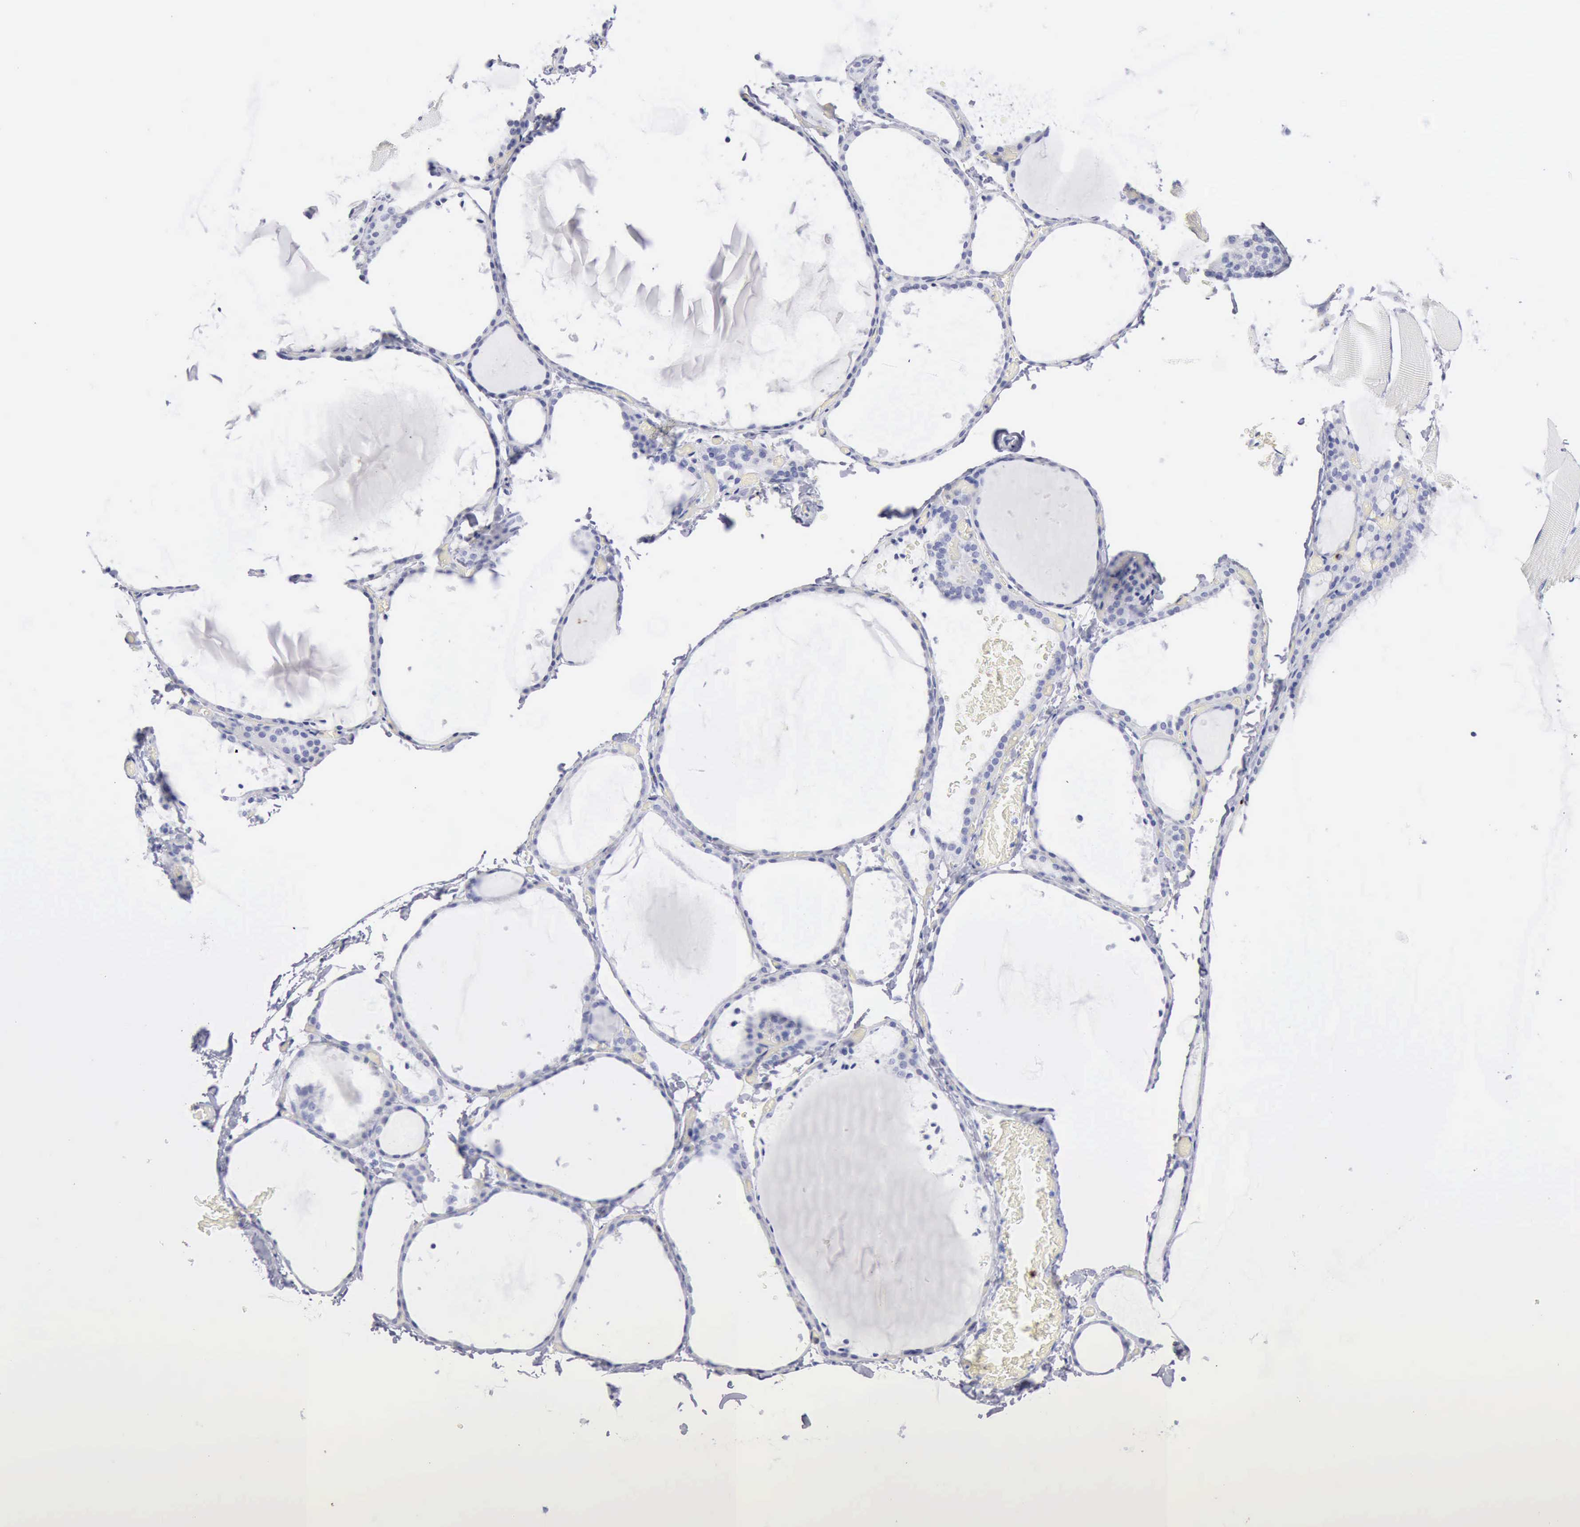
{"staining": {"intensity": "negative", "quantity": "none", "location": "none"}, "tissue": "thyroid gland", "cell_type": "Glandular cells", "image_type": "normal", "snomed": [{"axis": "morphology", "description": "Normal tissue, NOS"}, {"axis": "topography", "description": "Thyroid gland"}], "caption": "DAB (3,3'-diaminobenzidine) immunohistochemical staining of benign human thyroid gland demonstrates no significant expression in glandular cells.", "gene": "GZMB", "patient": {"sex": "female", "age": 22}}